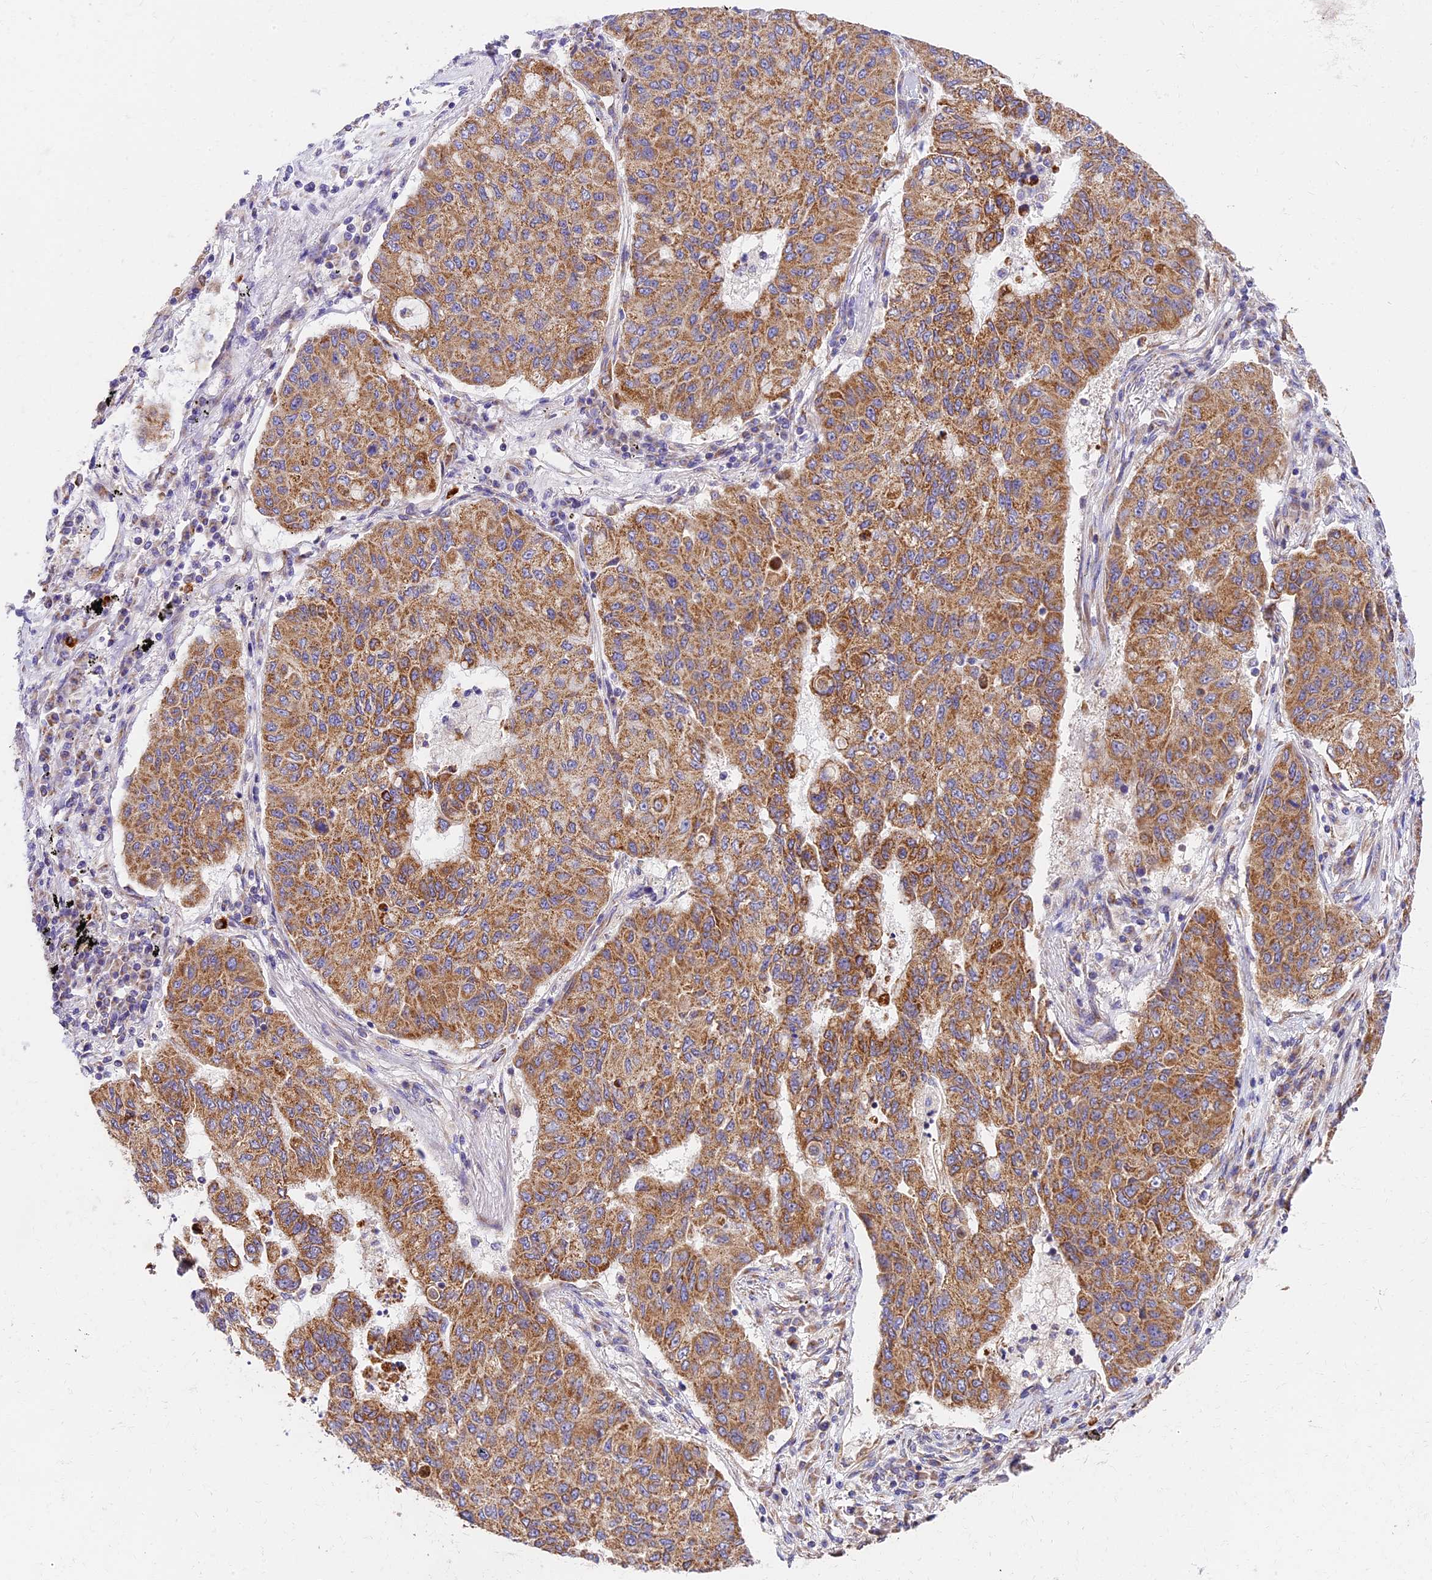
{"staining": {"intensity": "moderate", "quantity": ">75%", "location": "cytoplasmic/membranous"}, "tissue": "lung cancer", "cell_type": "Tumor cells", "image_type": "cancer", "snomed": [{"axis": "morphology", "description": "Squamous cell carcinoma, NOS"}, {"axis": "topography", "description": "Lung"}], "caption": "IHC (DAB) staining of lung cancer (squamous cell carcinoma) demonstrates moderate cytoplasmic/membranous protein positivity in approximately >75% of tumor cells.", "gene": "MRAS", "patient": {"sex": "male", "age": 74}}